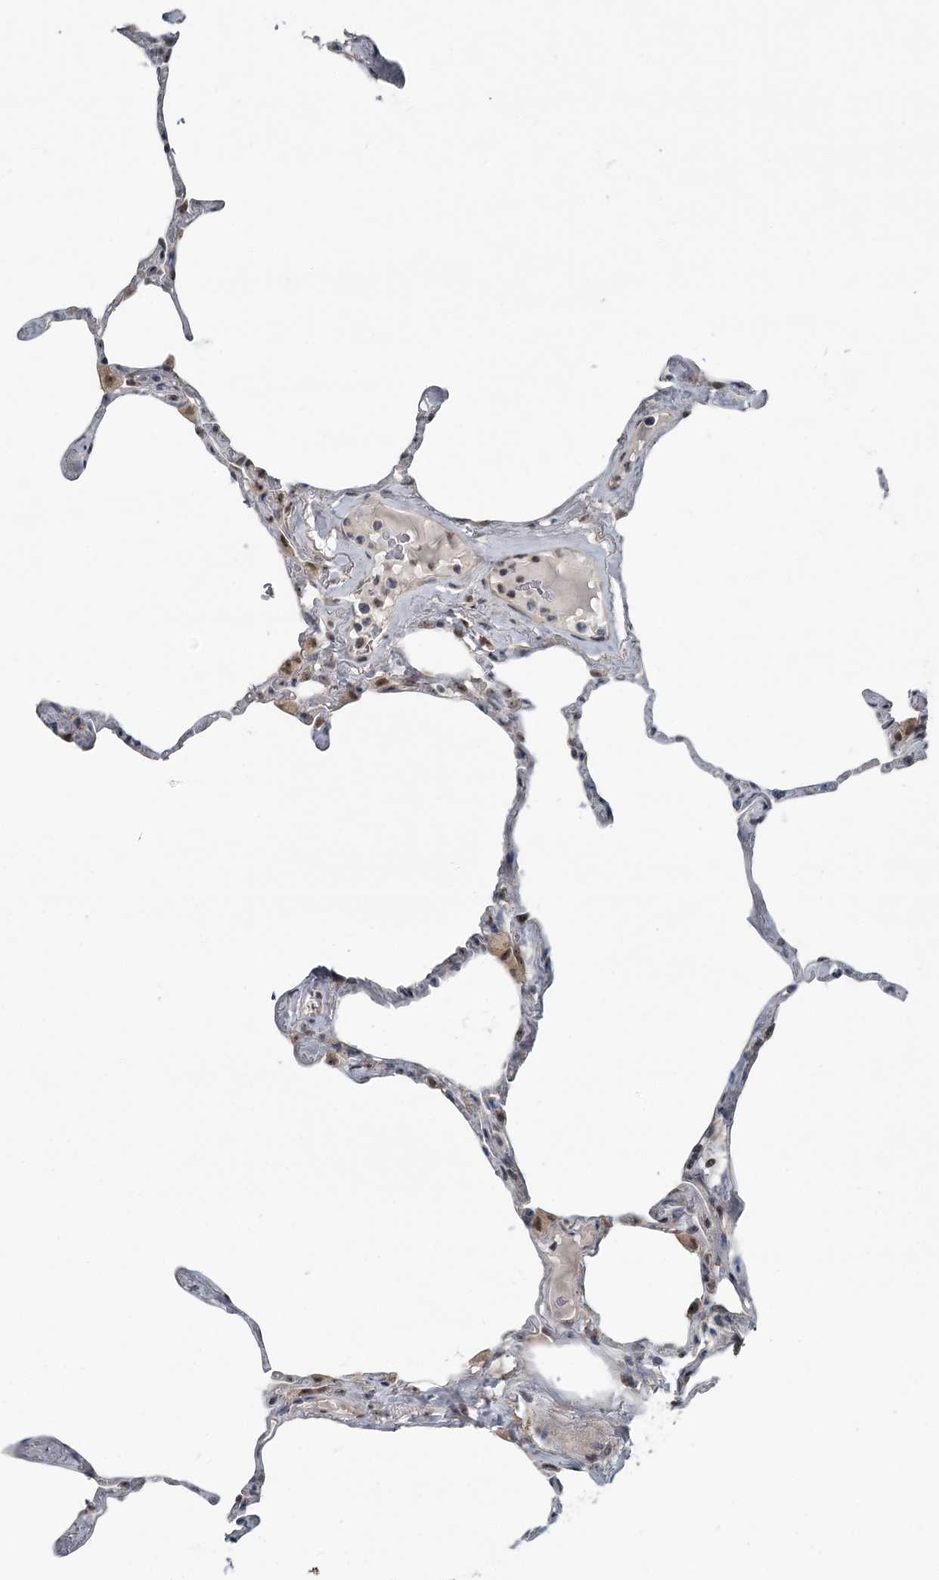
{"staining": {"intensity": "weak", "quantity": "<25%", "location": "nuclear"}, "tissue": "lung", "cell_type": "Alveolar cells", "image_type": "normal", "snomed": [{"axis": "morphology", "description": "Normal tissue, NOS"}, {"axis": "topography", "description": "Lung"}], "caption": "There is no significant staining in alveolar cells of lung. Brightfield microscopy of IHC stained with DAB (brown) and hematoxylin (blue), captured at high magnification.", "gene": "EXOSC1", "patient": {"sex": "male", "age": 65}}